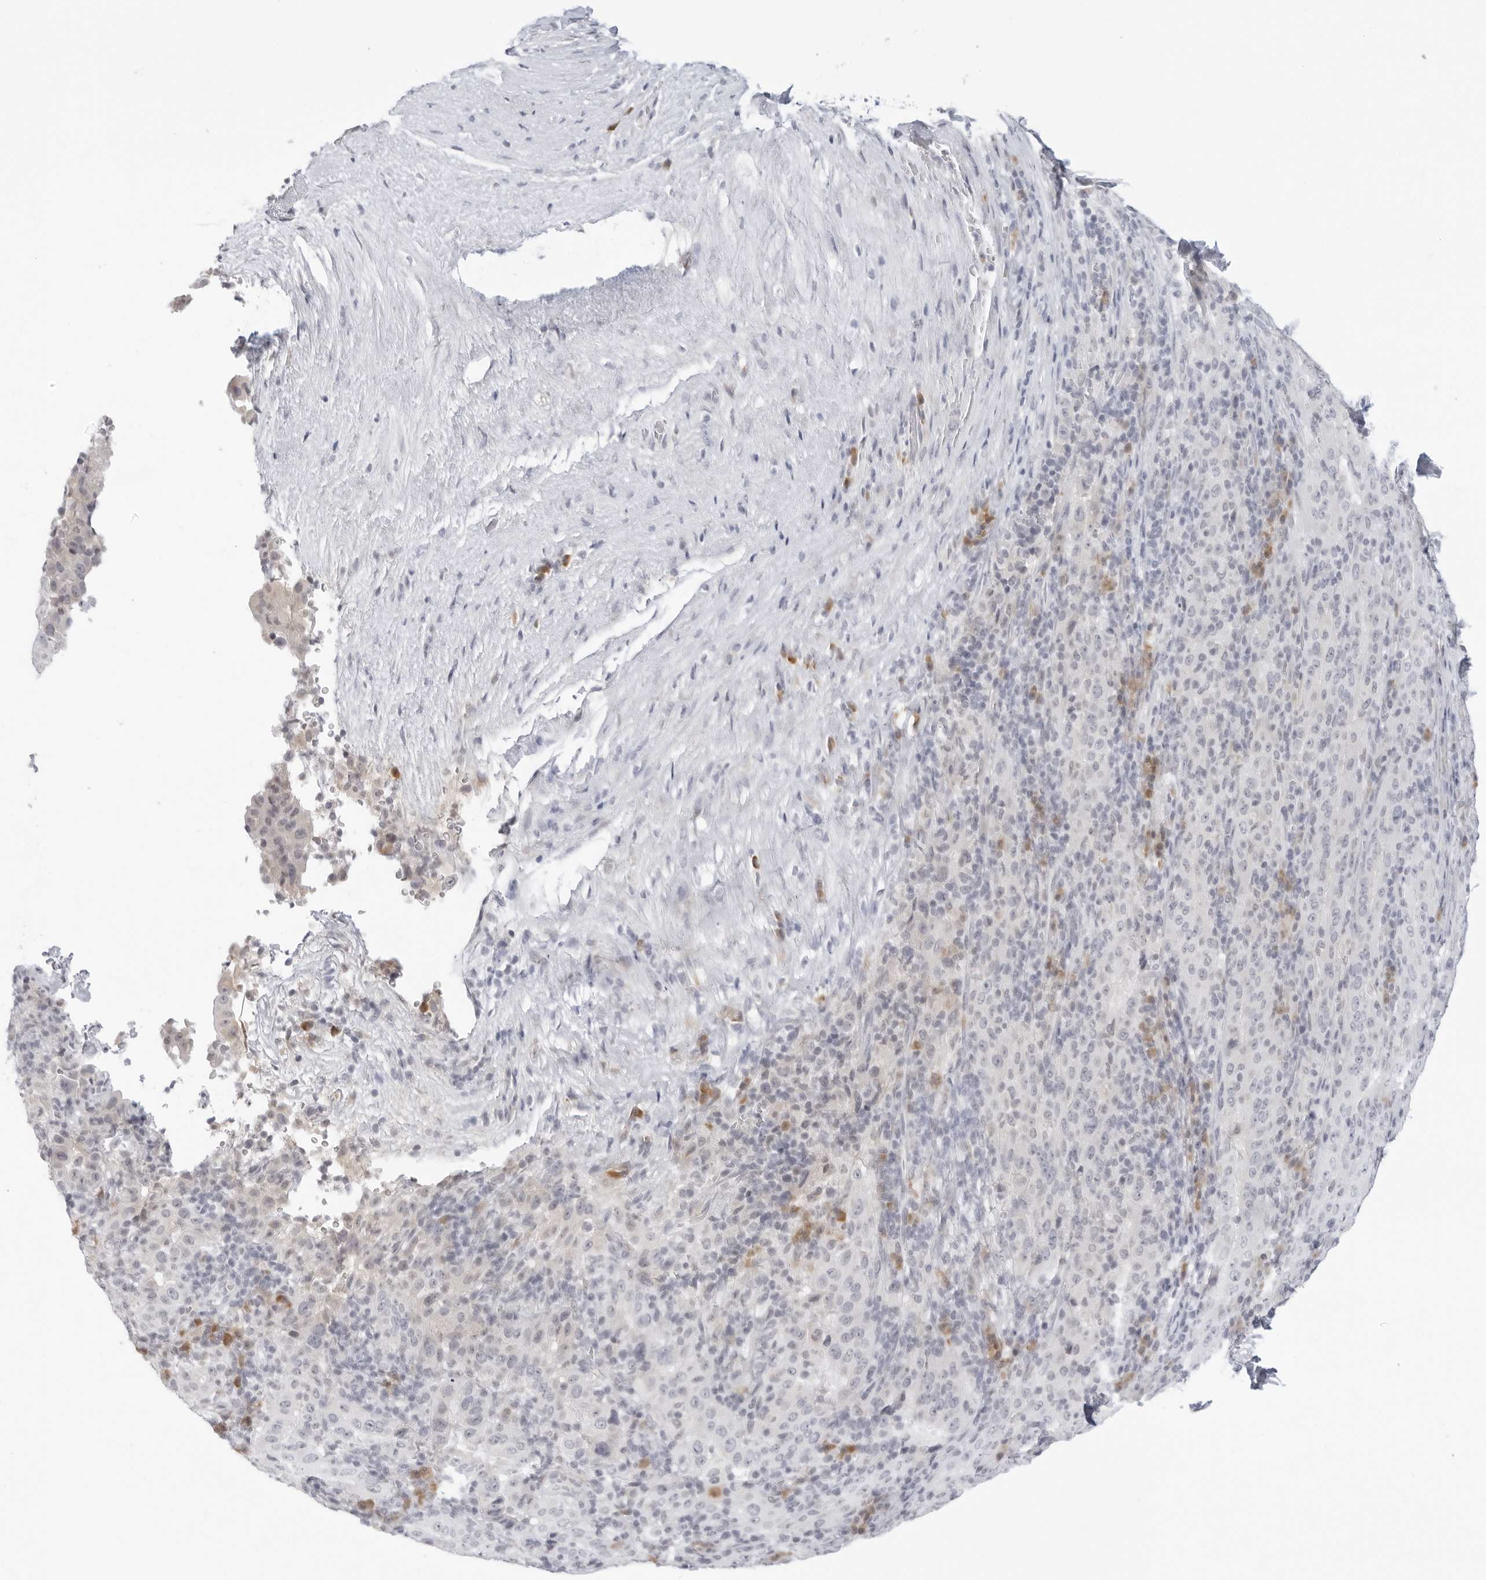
{"staining": {"intensity": "negative", "quantity": "none", "location": "none"}, "tissue": "pancreatic cancer", "cell_type": "Tumor cells", "image_type": "cancer", "snomed": [{"axis": "morphology", "description": "Adenocarcinoma, NOS"}, {"axis": "topography", "description": "Pancreas"}], "caption": "Tumor cells are negative for brown protein staining in pancreatic cancer.", "gene": "EDN2", "patient": {"sex": "male", "age": 63}}